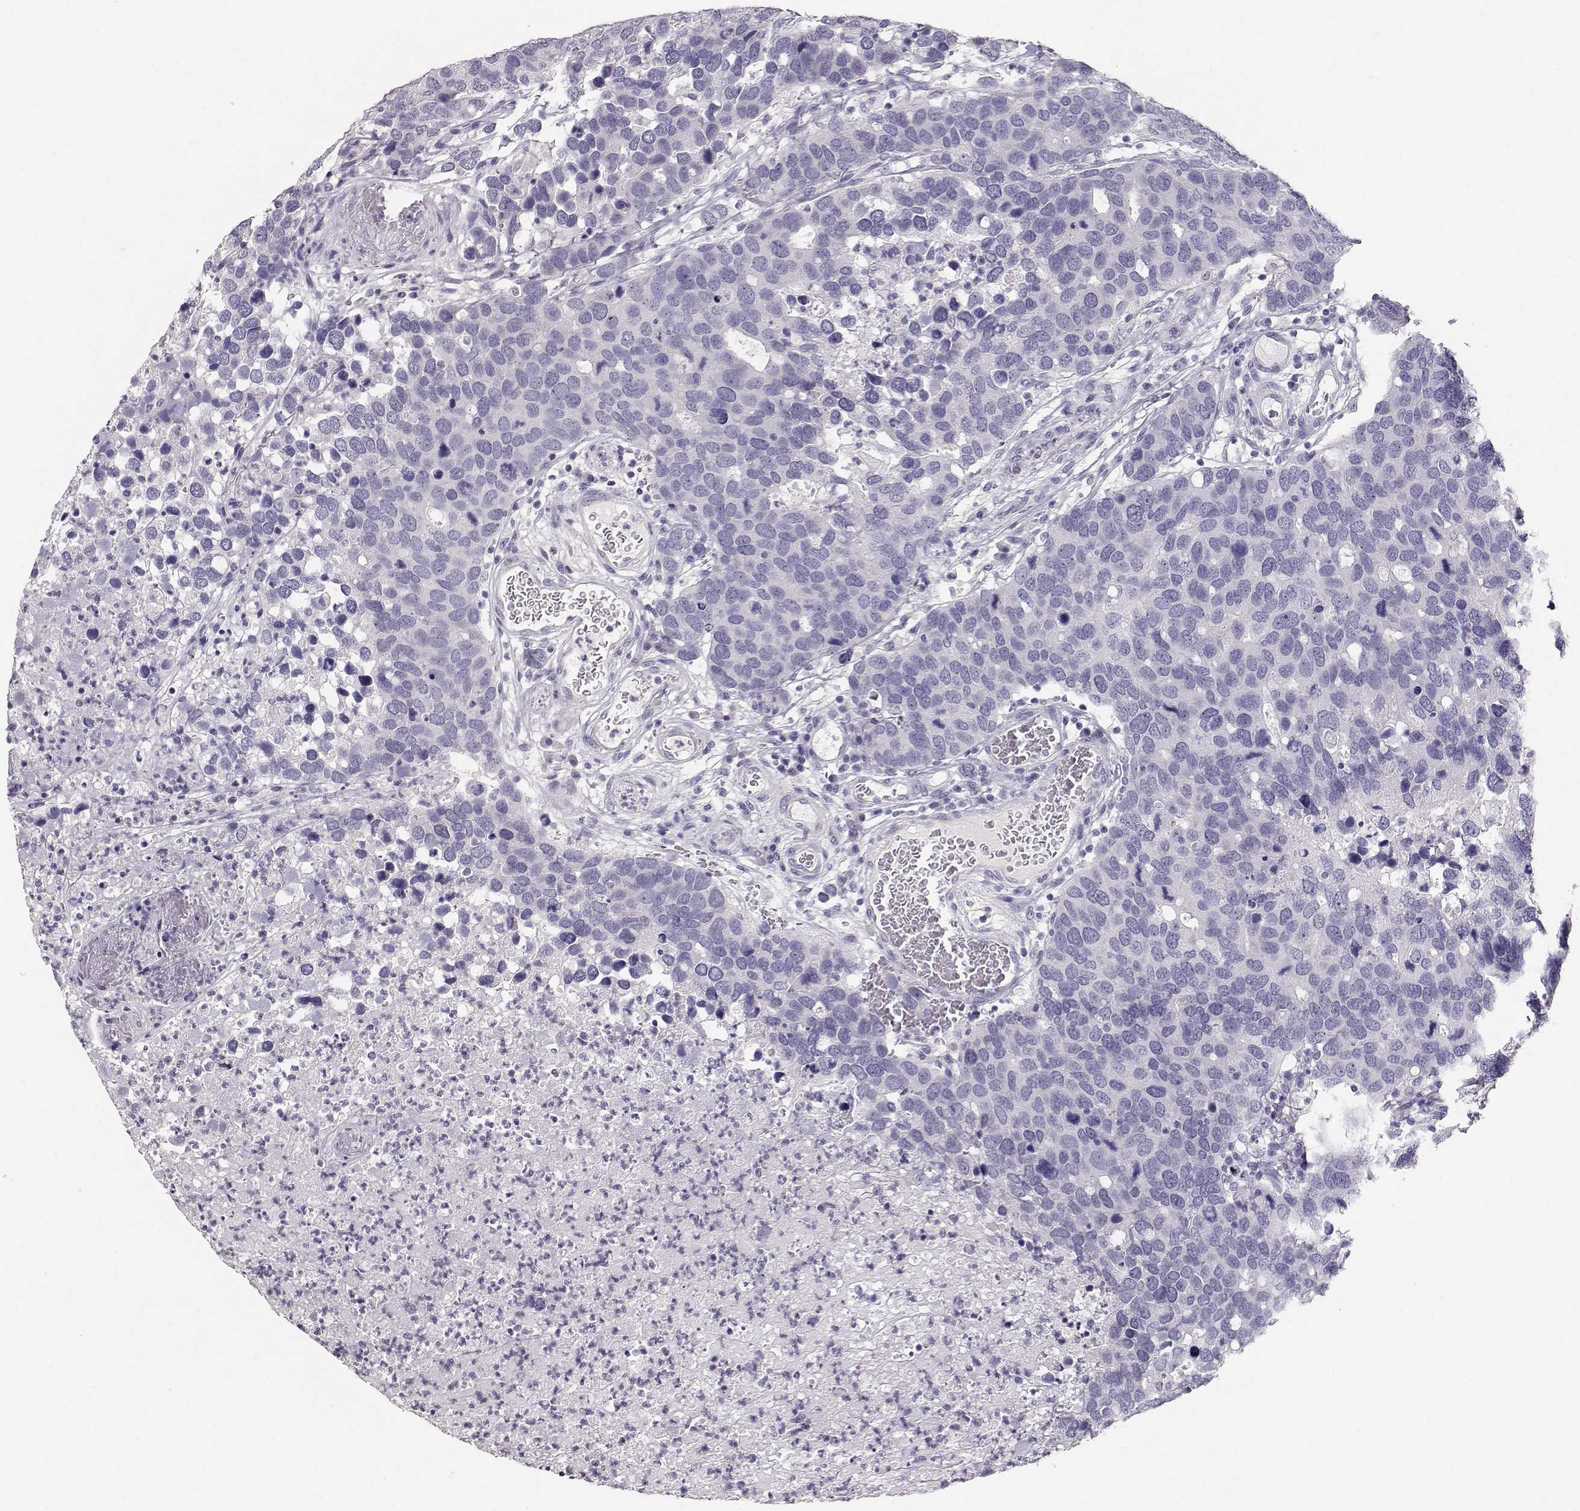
{"staining": {"intensity": "negative", "quantity": "none", "location": "none"}, "tissue": "breast cancer", "cell_type": "Tumor cells", "image_type": "cancer", "snomed": [{"axis": "morphology", "description": "Duct carcinoma"}, {"axis": "topography", "description": "Breast"}], "caption": "This is an immunohistochemistry photomicrograph of breast cancer (invasive ductal carcinoma). There is no expression in tumor cells.", "gene": "MAGEC1", "patient": {"sex": "female", "age": 83}}